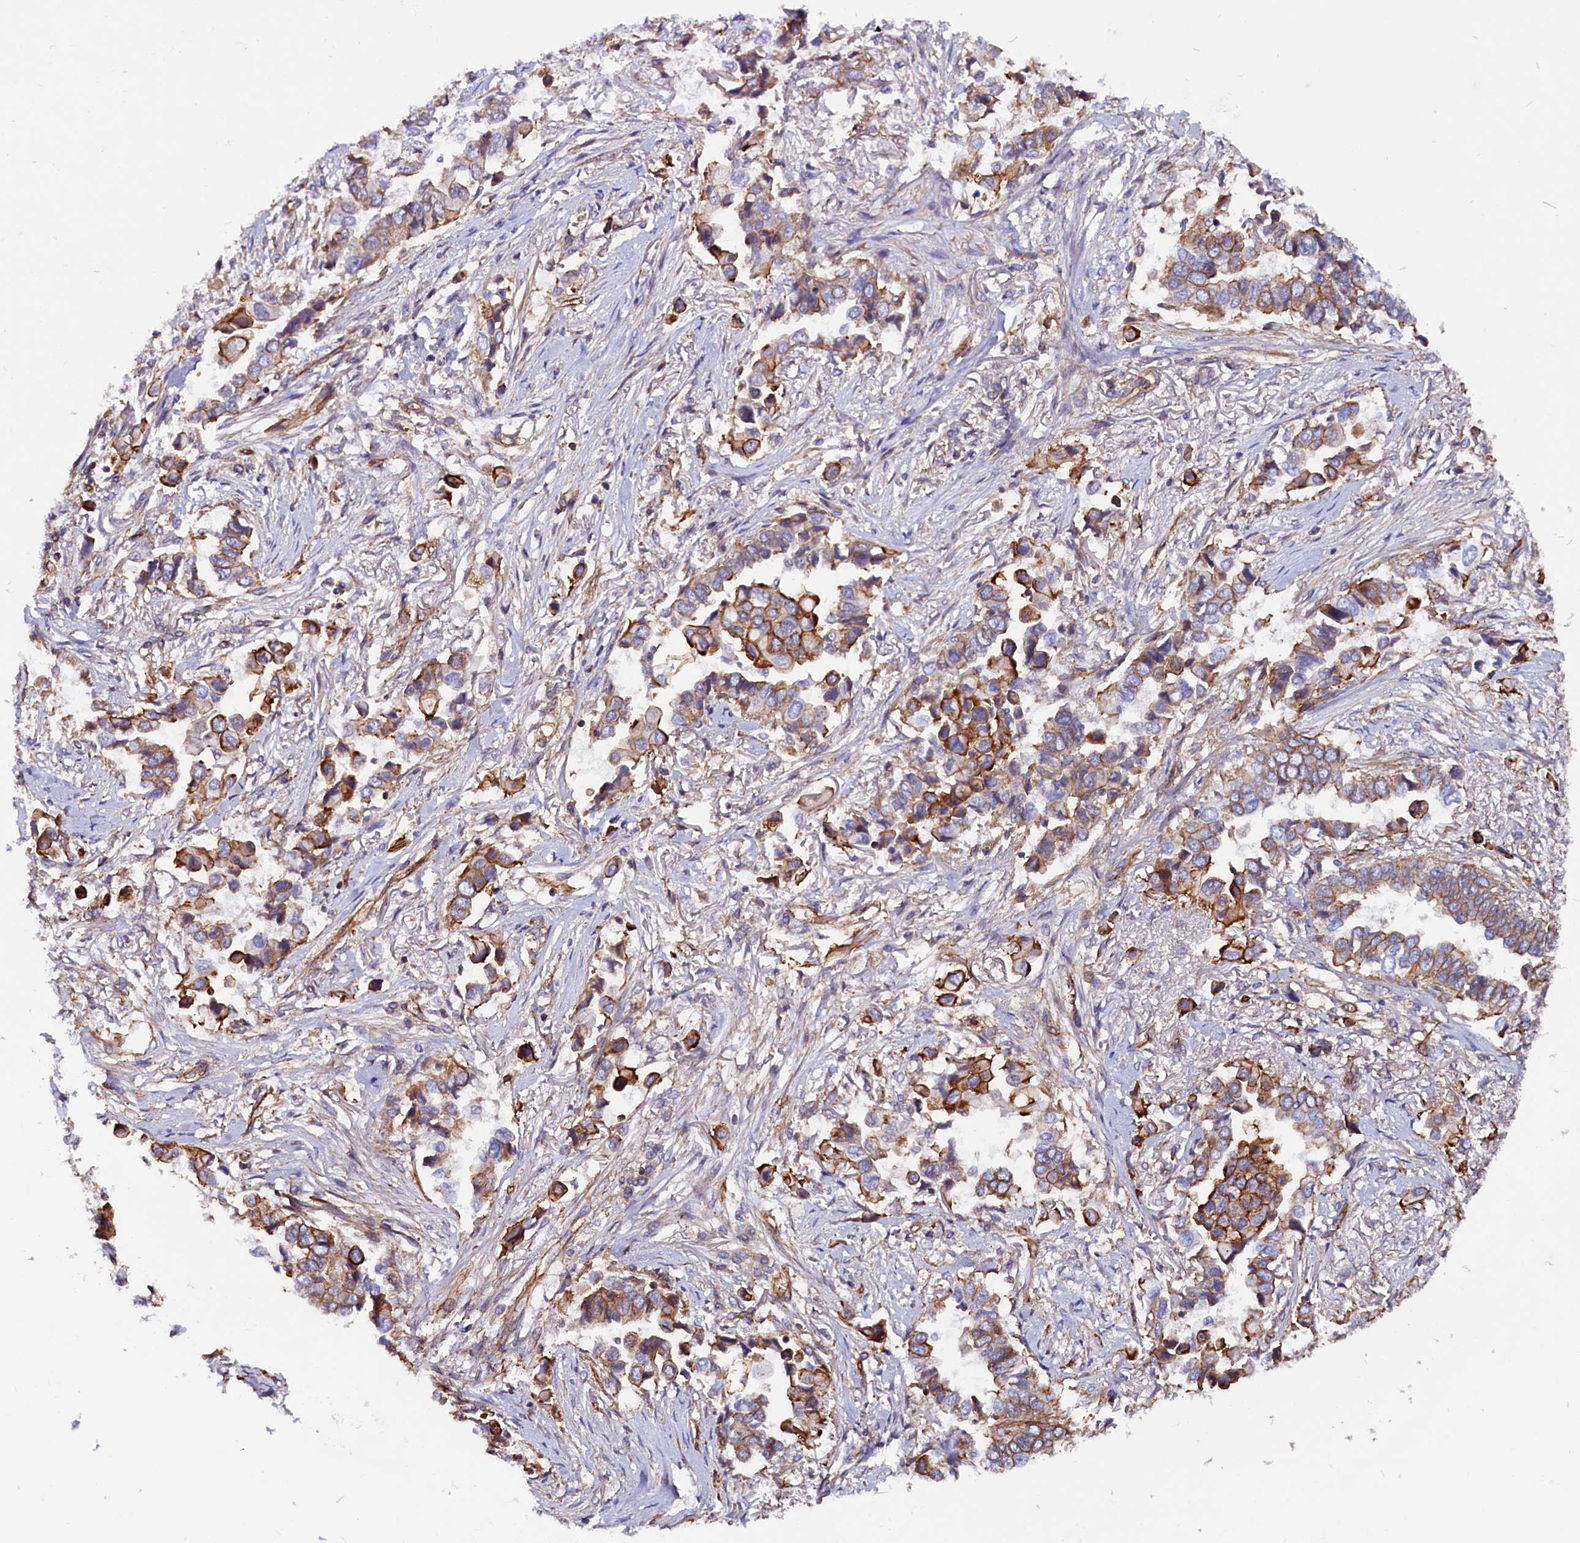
{"staining": {"intensity": "moderate", "quantity": "25%-75%", "location": "cytoplasmic/membranous"}, "tissue": "lung cancer", "cell_type": "Tumor cells", "image_type": "cancer", "snomed": [{"axis": "morphology", "description": "Adenocarcinoma, NOS"}, {"axis": "topography", "description": "Lung"}], "caption": "The histopathology image shows immunohistochemical staining of adenocarcinoma (lung). There is moderate cytoplasmic/membranous positivity is appreciated in about 25%-75% of tumor cells.", "gene": "ZNF749", "patient": {"sex": "female", "age": 76}}